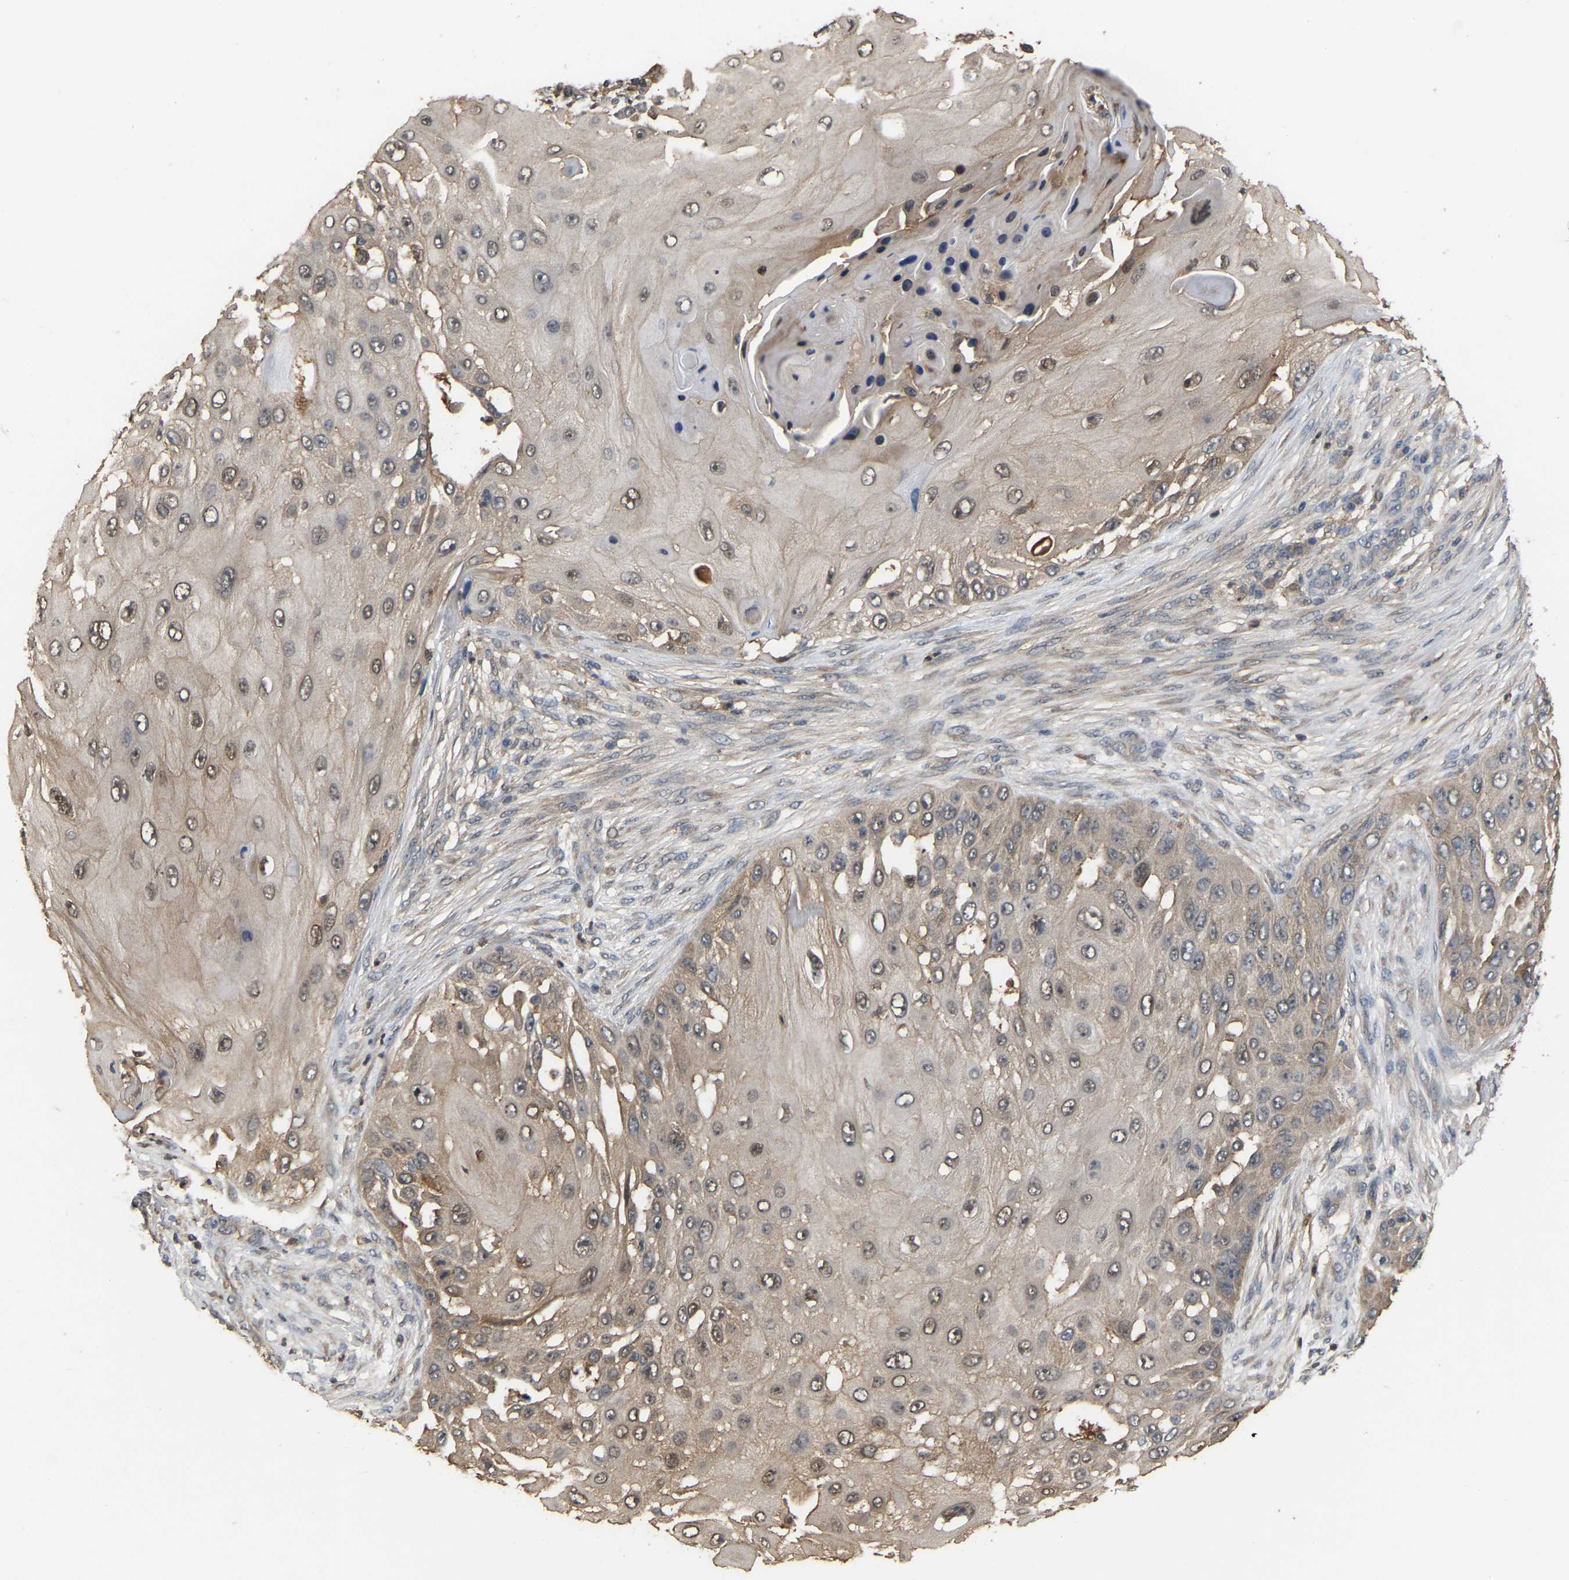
{"staining": {"intensity": "weak", "quantity": ">75%", "location": "cytoplasmic/membranous"}, "tissue": "skin cancer", "cell_type": "Tumor cells", "image_type": "cancer", "snomed": [{"axis": "morphology", "description": "Squamous cell carcinoma, NOS"}, {"axis": "topography", "description": "Skin"}], "caption": "The micrograph reveals immunohistochemical staining of squamous cell carcinoma (skin). There is weak cytoplasmic/membranous positivity is present in approximately >75% of tumor cells.", "gene": "MTPN", "patient": {"sex": "female", "age": 44}}